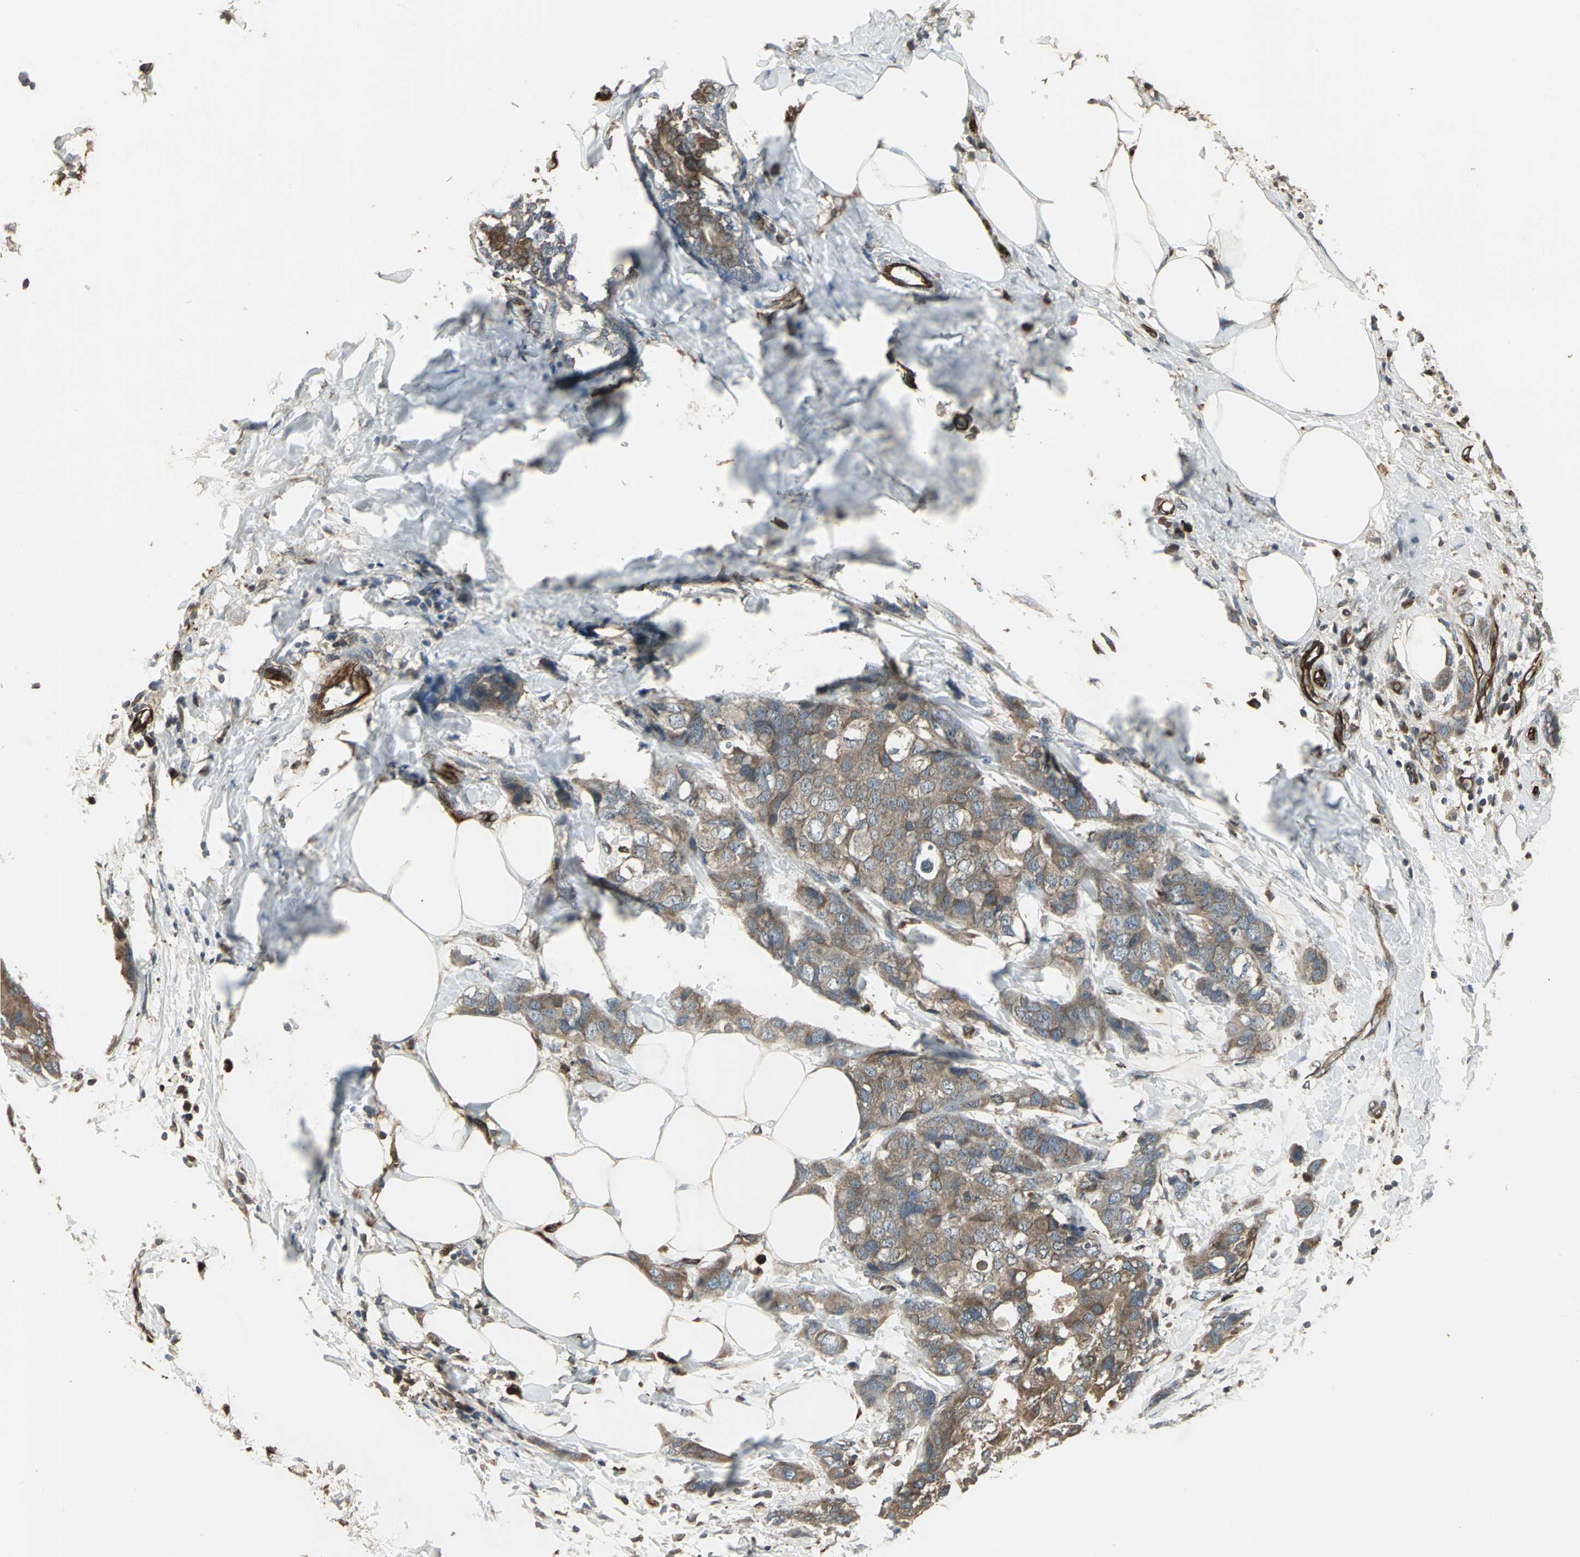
{"staining": {"intensity": "moderate", "quantity": ">75%", "location": "cytoplasmic/membranous"}, "tissue": "breast cancer", "cell_type": "Tumor cells", "image_type": "cancer", "snomed": [{"axis": "morphology", "description": "Normal tissue, NOS"}, {"axis": "morphology", "description": "Duct carcinoma"}, {"axis": "topography", "description": "Breast"}], "caption": "Immunohistochemistry (DAB (3,3'-diaminobenzidine)) staining of breast cancer (invasive ductal carcinoma) reveals moderate cytoplasmic/membranous protein staining in about >75% of tumor cells. (DAB IHC with brightfield microscopy, high magnification).", "gene": "PRXL2B", "patient": {"sex": "female", "age": 50}}